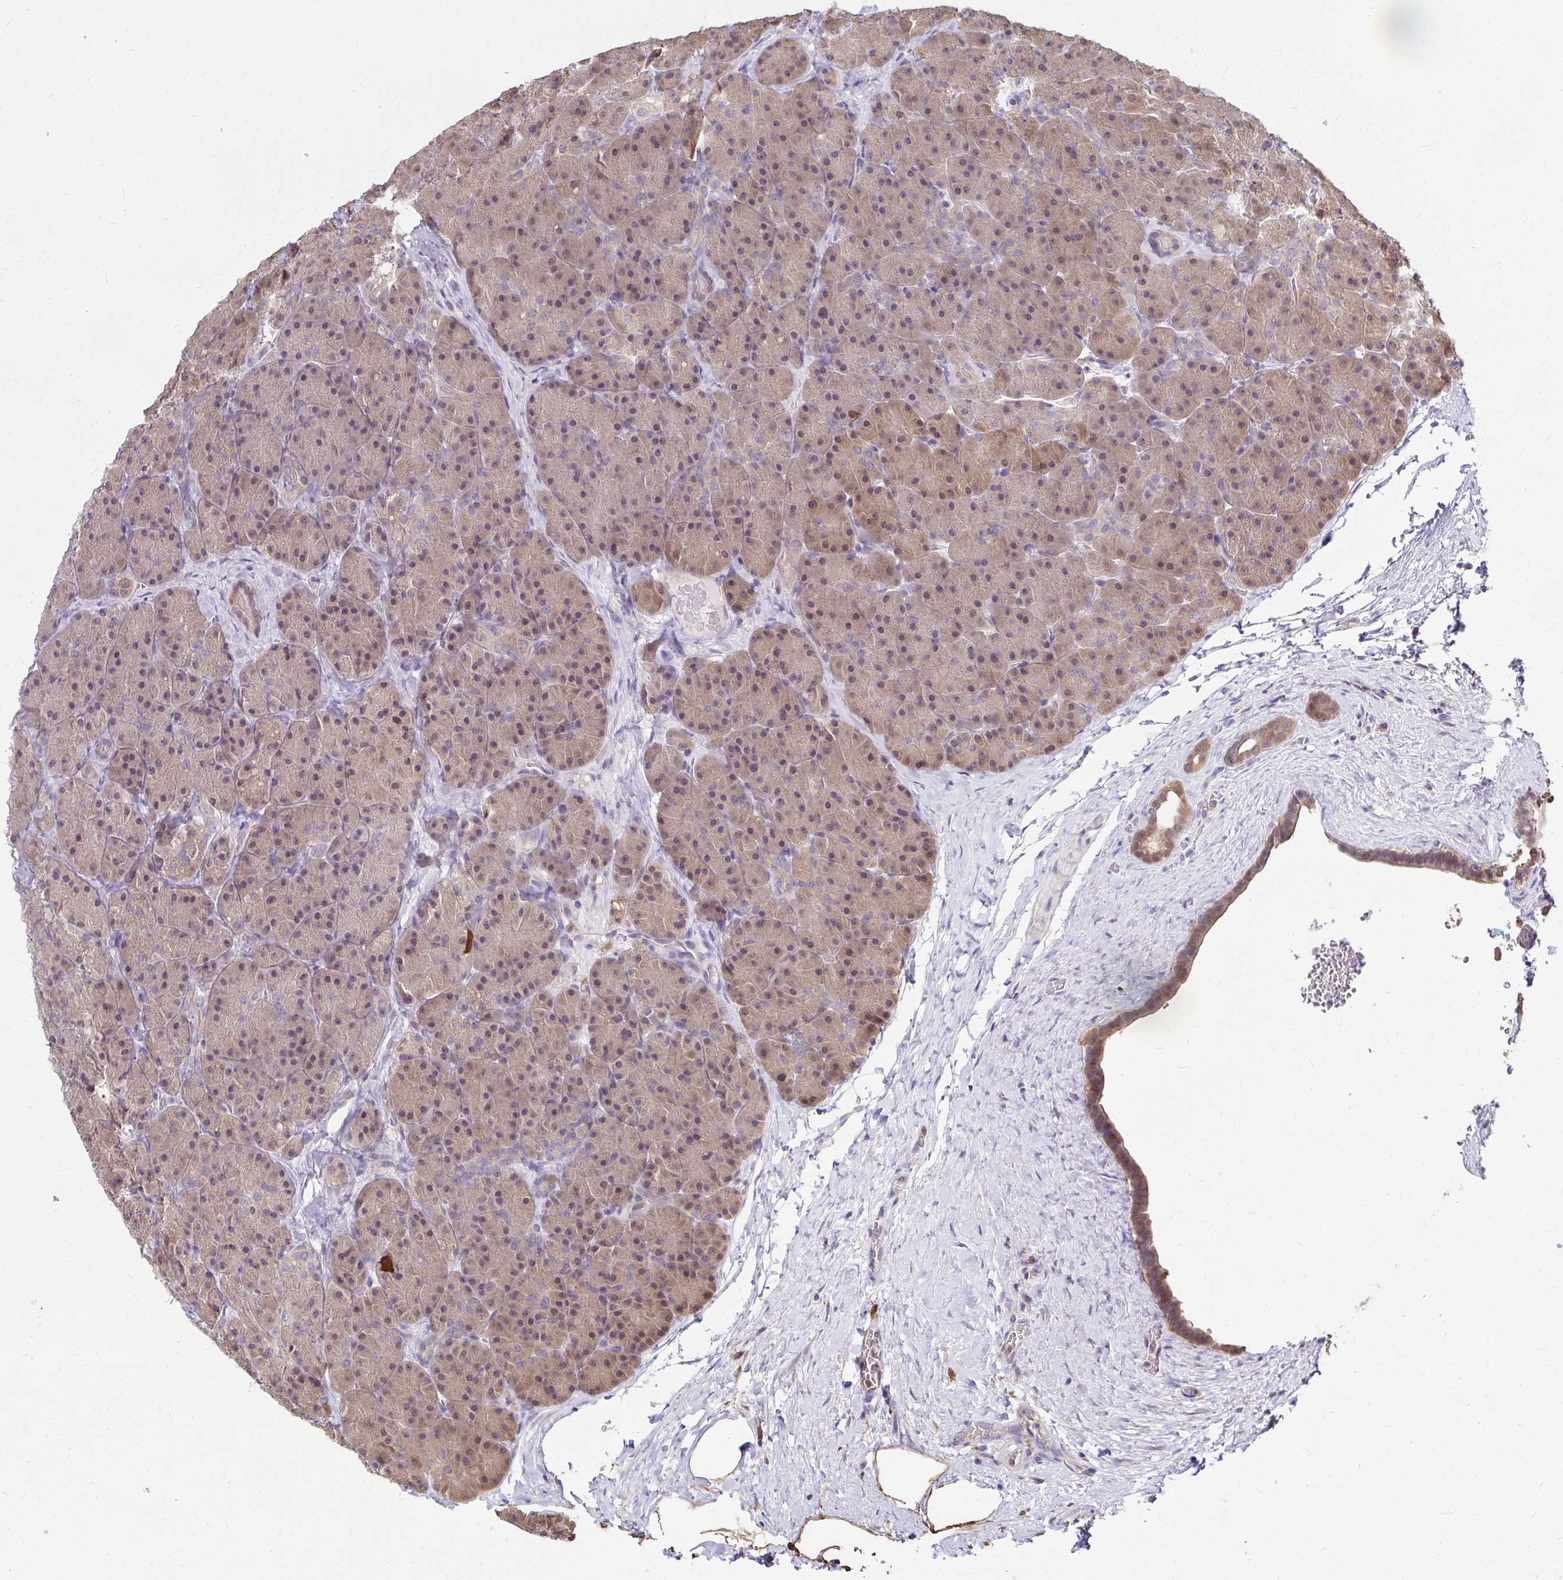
{"staining": {"intensity": "moderate", "quantity": "25%-75%", "location": "cytoplasmic/membranous,nuclear"}, "tissue": "pancreas", "cell_type": "Exocrine glandular cells", "image_type": "normal", "snomed": [{"axis": "morphology", "description": "Normal tissue, NOS"}, {"axis": "topography", "description": "Pancreas"}], "caption": "Pancreas stained with DAB immunohistochemistry demonstrates medium levels of moderate cytoplasmic/membranous,nuclear expression in approximately 25%-75% of exocrine glandular cells. (DAB (3,3'-diaminobenzidine) IHC, brown staining for protein, blue staining for nuclei).", "gene": "IDH1", "patient": {"sex": "male", "age": 57}}